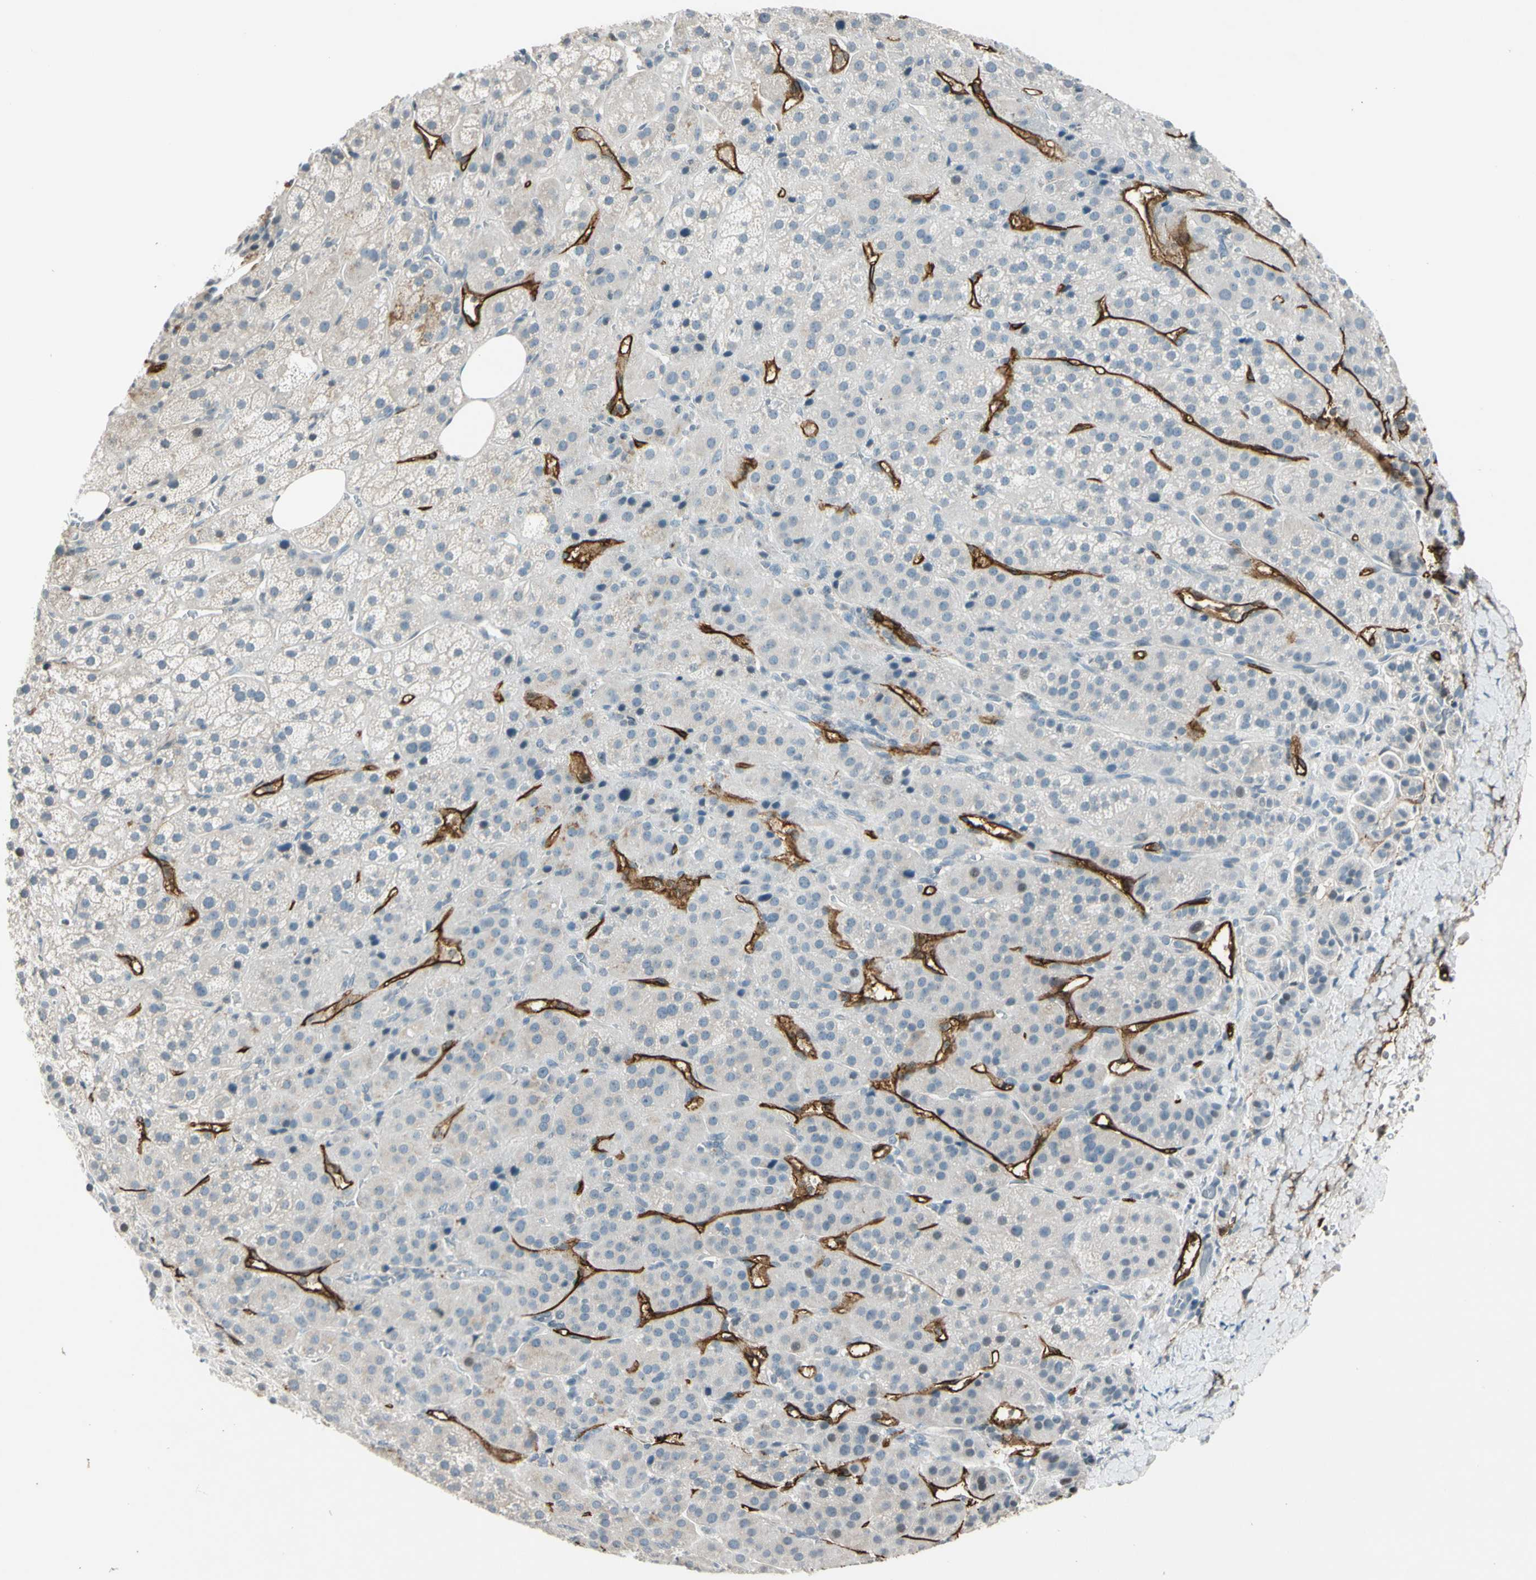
{"staining": {"intensity": "negative", "quantity": "none", "location": "none"}, "tissue": "adrenal gland", "cell_type": "Glandular cells", "image_type": "normal", "snomed": [{"axis": "morphology", "description": "Normal tissue, NOS"}, {"axis": "topography", "description": "Adrenal gland"}], "caption": "Image shows no protein positivity in glandular cells of benign adrenal gland.", "gene": "PDPN", "patient": {"sex": "female", "age": 57}}